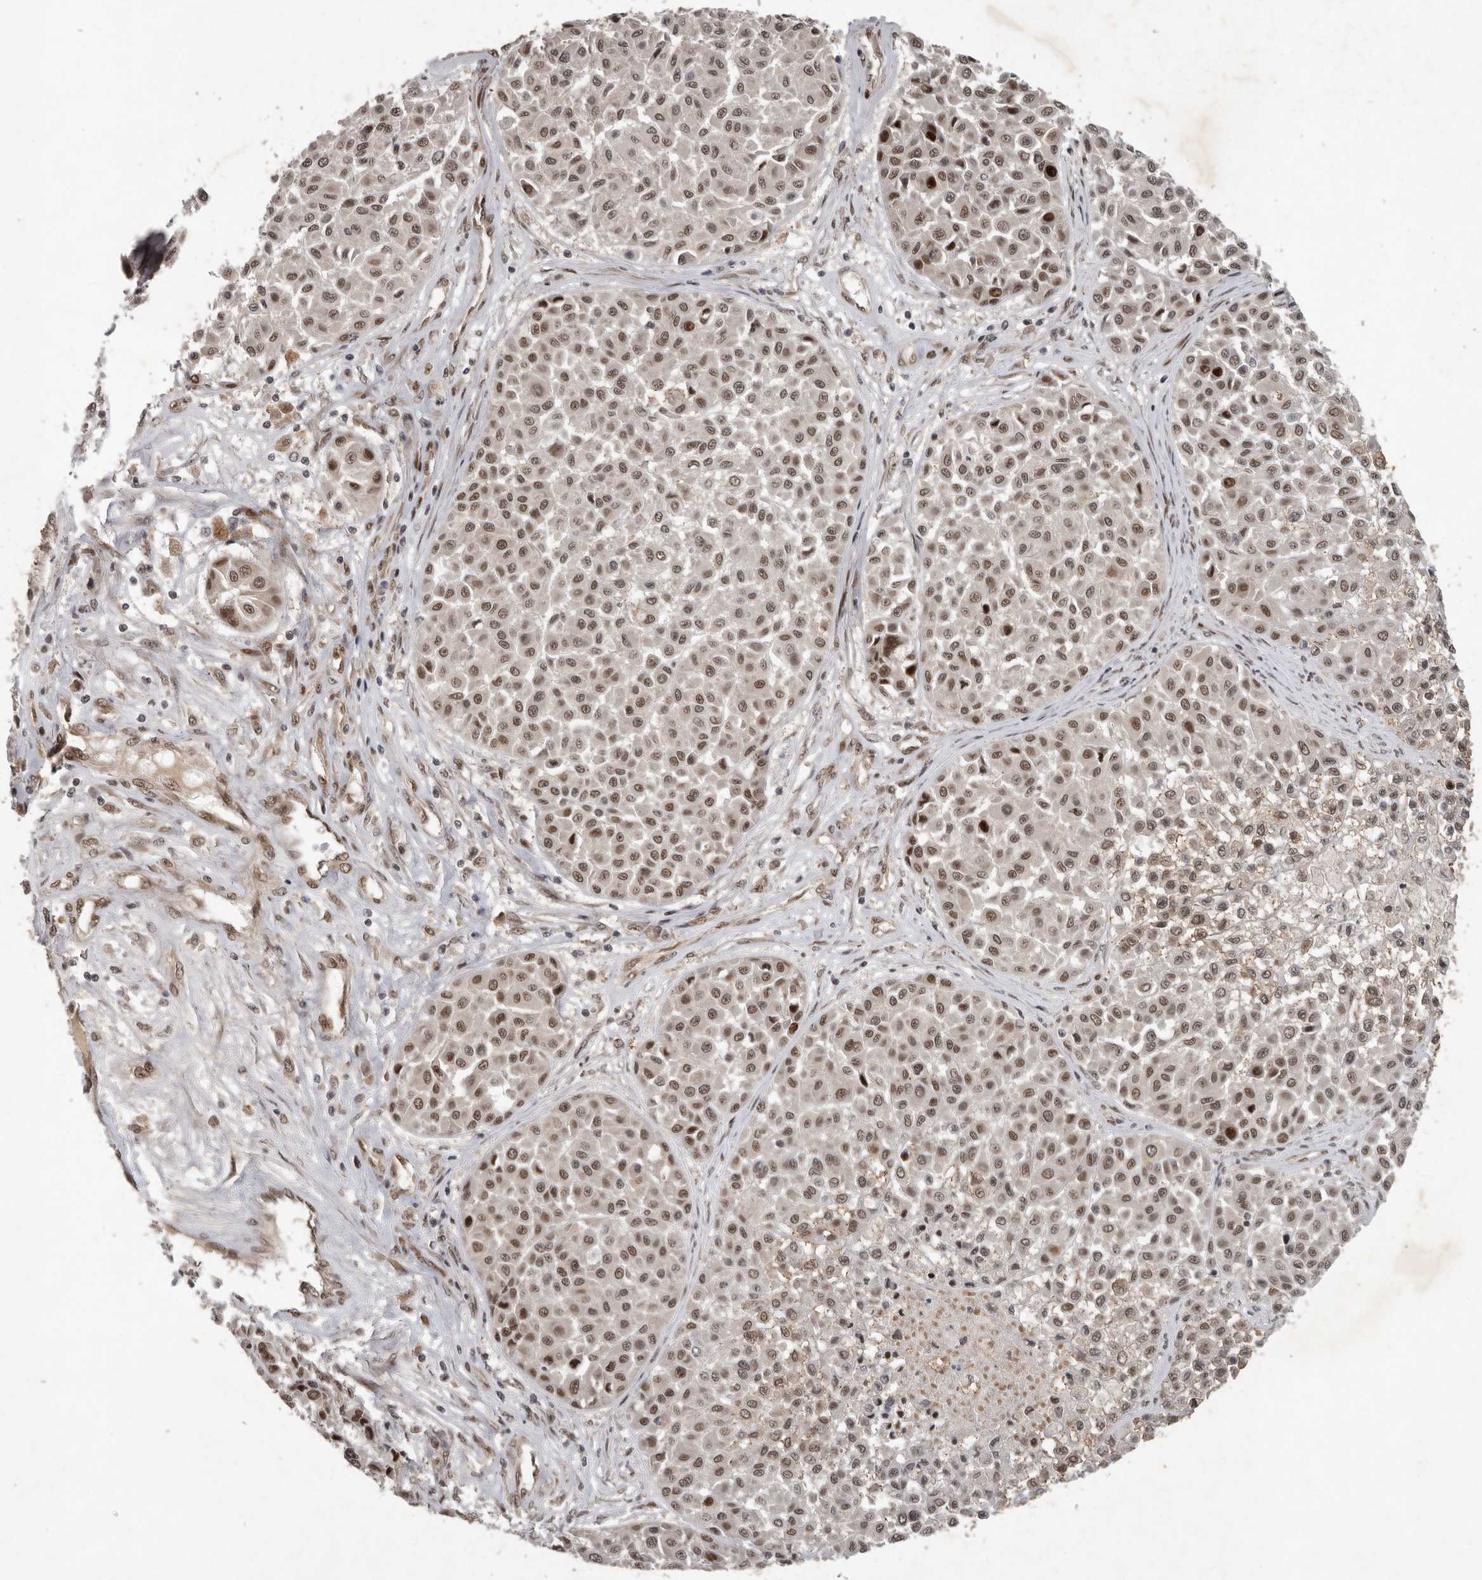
{"staining": {"intensity": "moderate", "quantity": ">75%", "location": "nuclear"}, "tissue": "melanoma", "cell_type": "Tumor cells", "image_type": "cancer", "snomed": [{"axis": "morphology", "description": "Malignant melanoma, Metastatic site"}, {"axis": "topography", "description": "Soft tissue"}], "caption": "DAB immunohistochemical staining of human melanoma displays moderate nuclear protein positivity in about >75% of tumor cells.", "gene": "CDC27", "patient": {"sex": "male", "age": 41}}